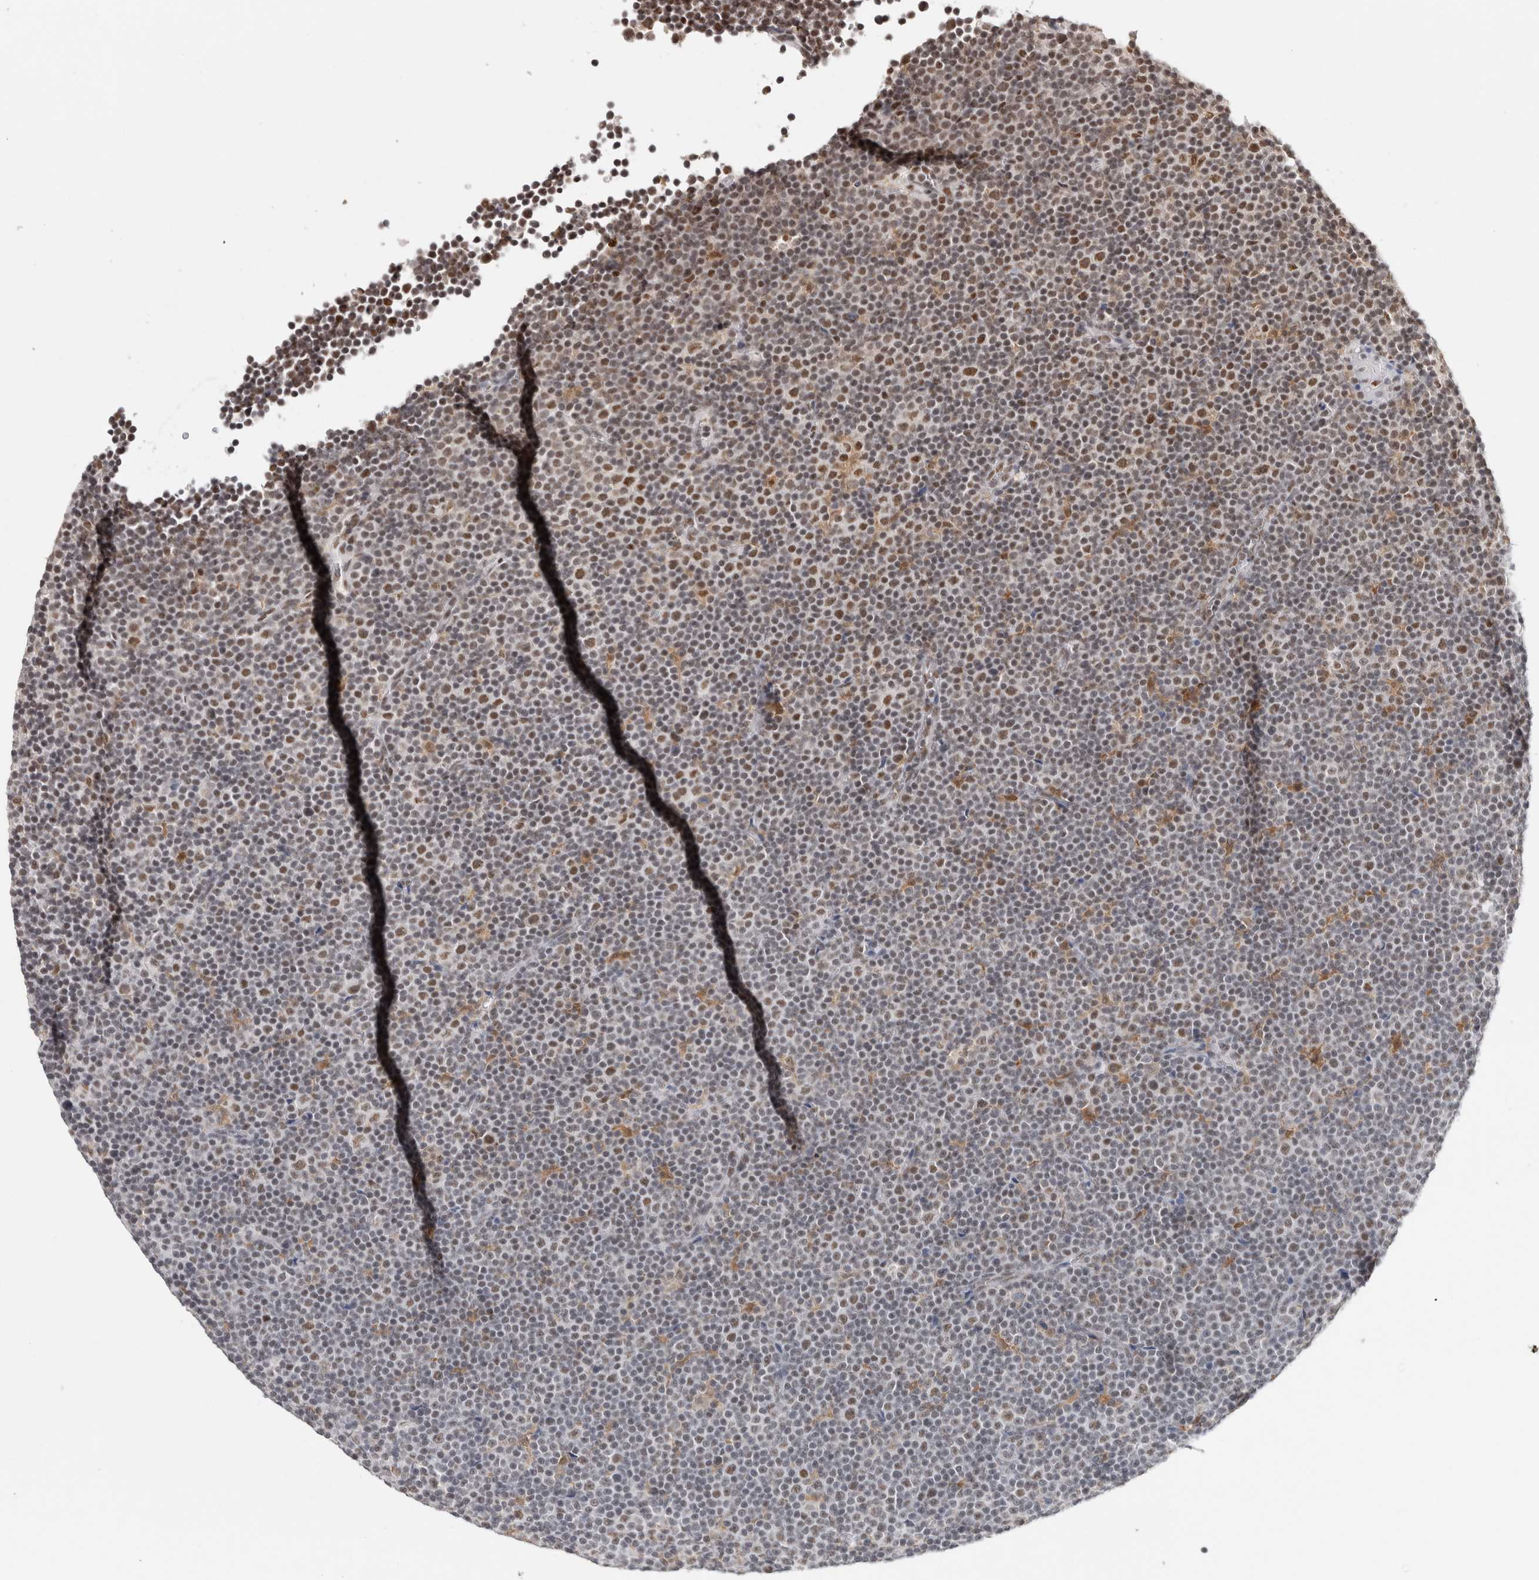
{"staining": {"intensity": "weak", "quantity": "25%-75%", "location": "nuclear"}, "tissue": "lymphoma", "cell_type": "Tumor cells", "image_type": "cancer", "snomed": [{"axis": "morphology", "description": "Malignant lymphoma, non-Hodgkin's type, Low grade"}, {"axis": "topography", "description": "Lymph node"}], "caption": "Brown immunohistochemical staining in human lymphoma demonstrates weak nuclear expression in about 25%-75% of tumor cells. (Stains: DAB in brown, nuclei in blue, Microscopy: brightfield microscopy at high magnification).", "gene": "ZNF830", "patient": {"sex": "female", "age": 67}}